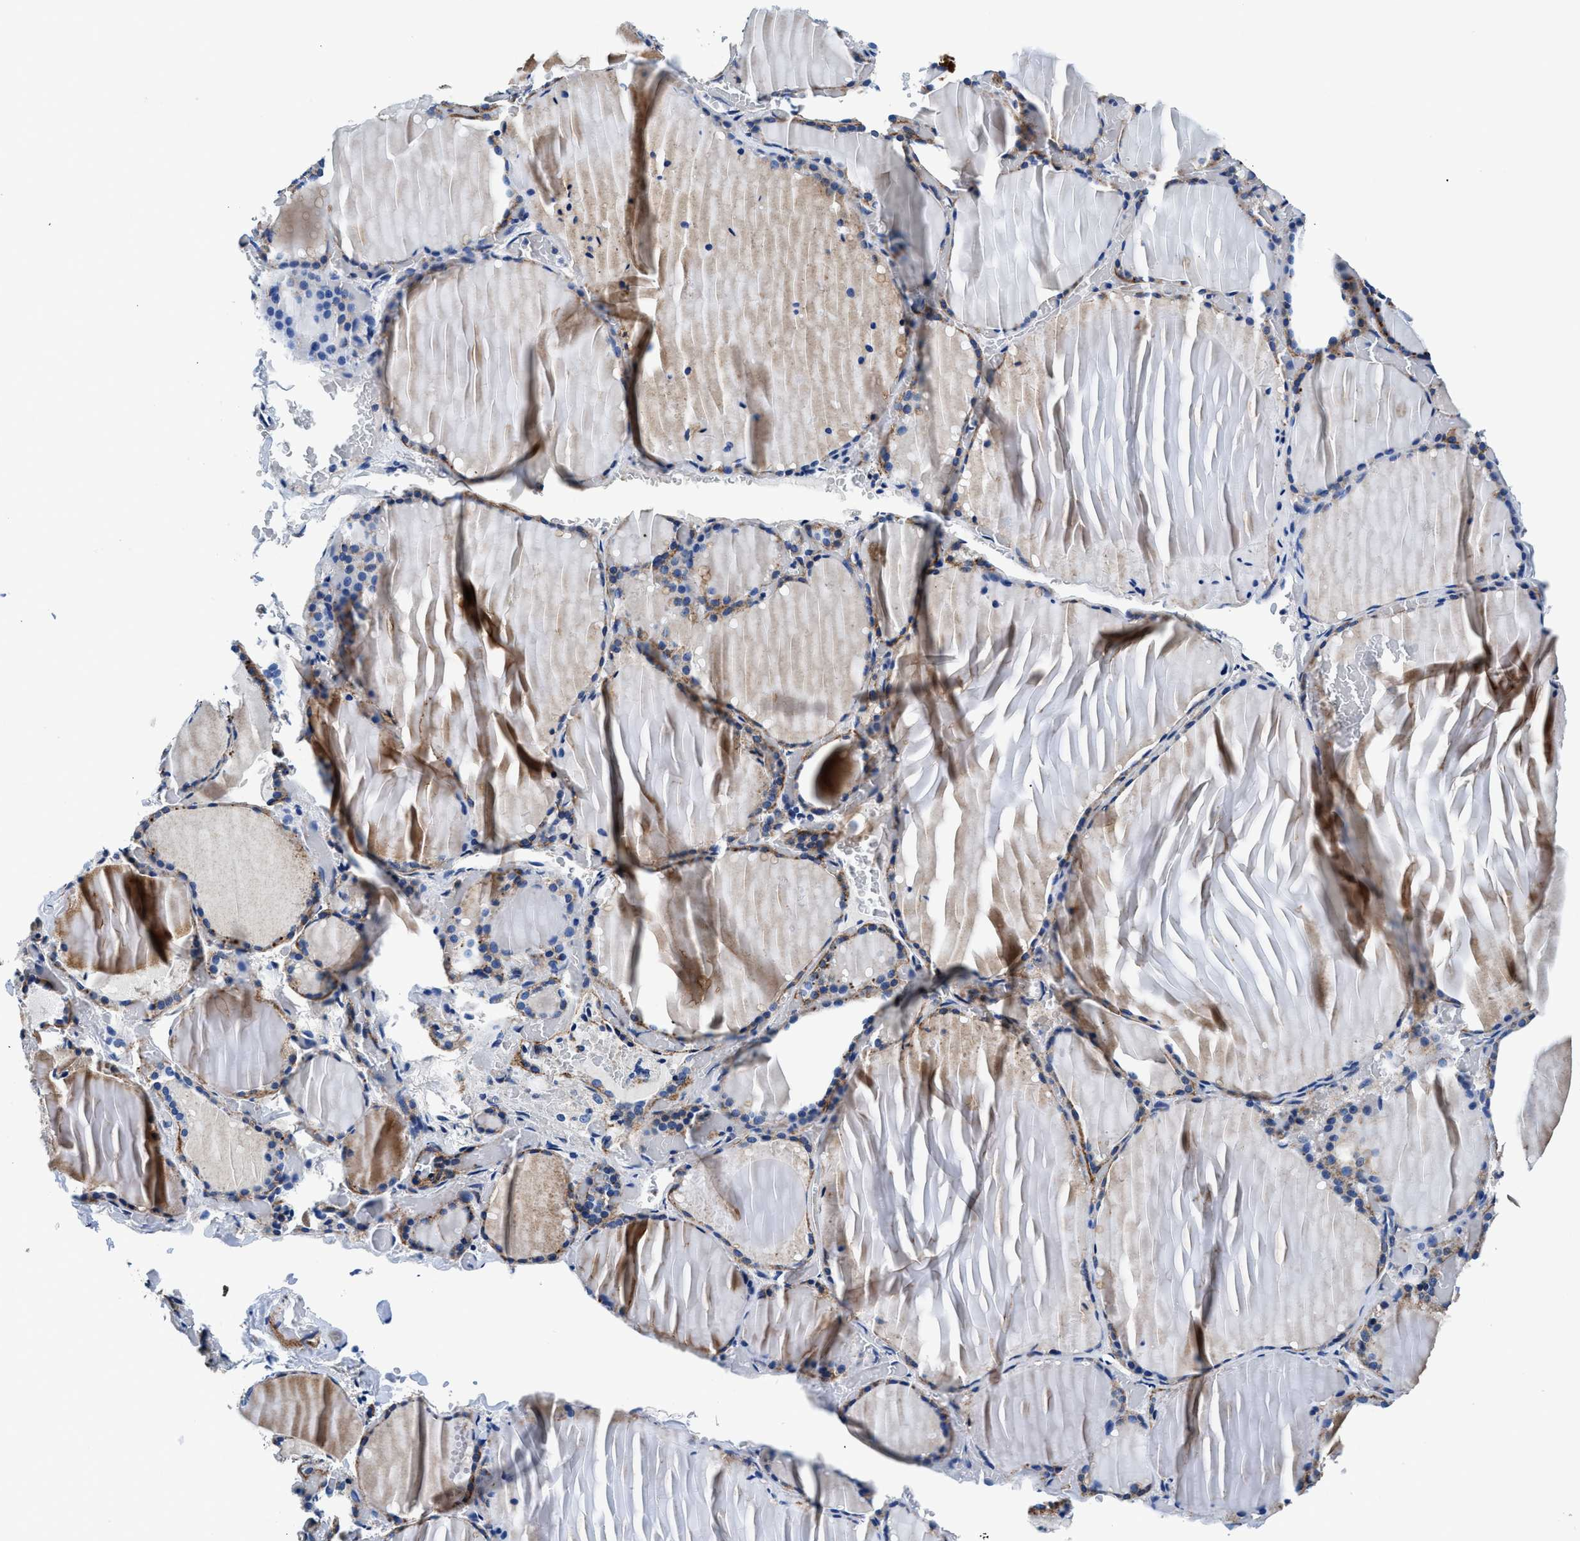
{"staining": {"intensity": "moderate", "quantity": "25%-75%", "location": "cytoplasmic/membranous"}, "tissue": "thyroid gland", "cell_type": "Glandular cells", "image_type": "normal", "snomed": [{"axis": "morphology", "description": "Normal tissue, NOS"}, {"axis": "topography", "description": "Thyroid gland"}], "caption": "Glandular cells reveal medium levels of moderate cytoplasmic/membranous expression in about 25%-75% of cells in unremarkable thyroid gland.", "gene": "DAG1", "patient": {"sex": "female", "age": 22}}